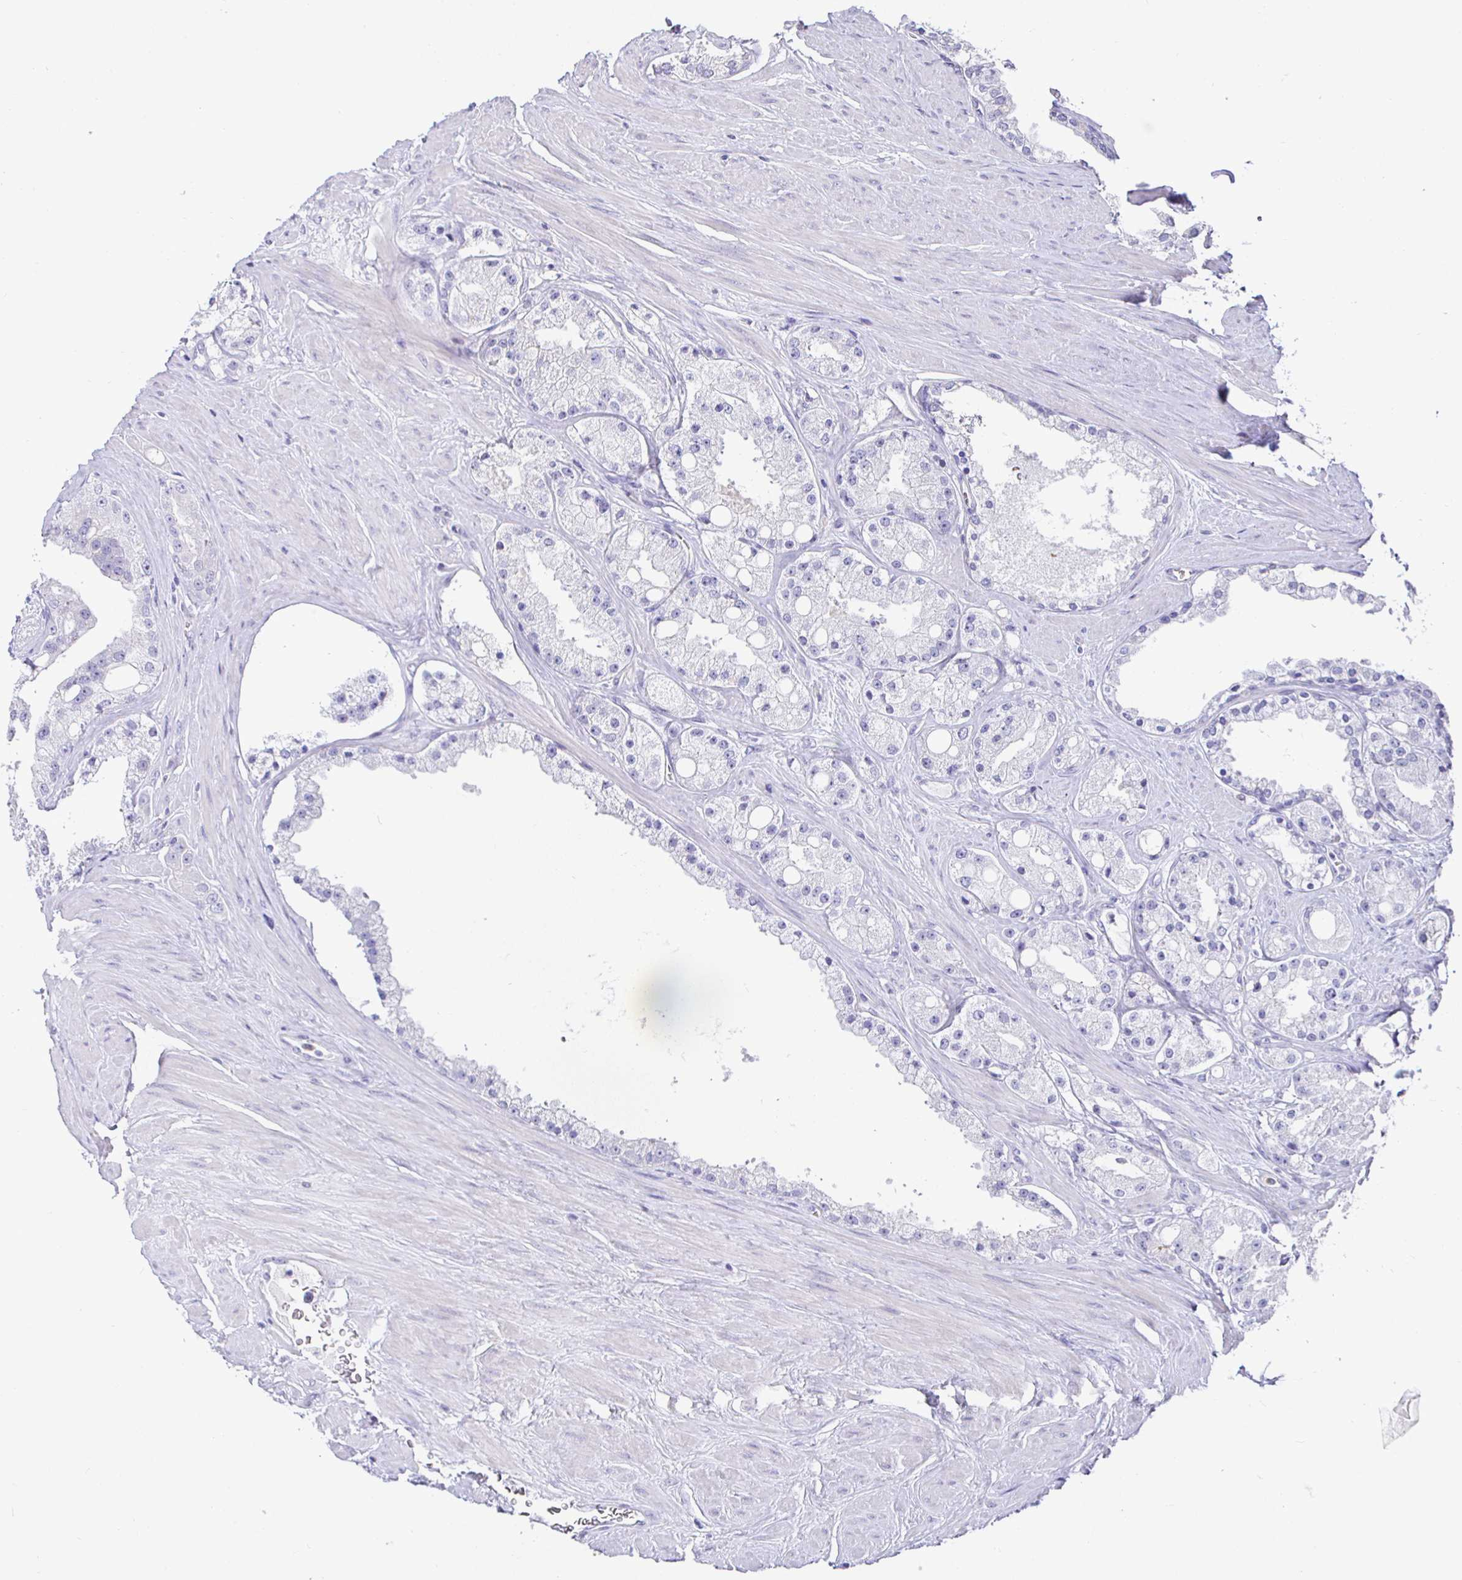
{"staining": {"intensity": "negative", "quantity": "none", "location": "none"}, "tissue": "prostate cancer", "cell_type": "Tumor cells", "image_type": "cancer", "snomed": [{"axis": "morphology", "description": "Adenocarcinoma, High grade"}, {"axis": "topography", "description": "Prostate"}], "caption": "Micrograph shows no protein positivity in tumor cells of prostate cancer (adenocarcinoma (high-grade)) tissue.", "gene": "SIRPA", "patient": {"sex": "male", "age": 66}}